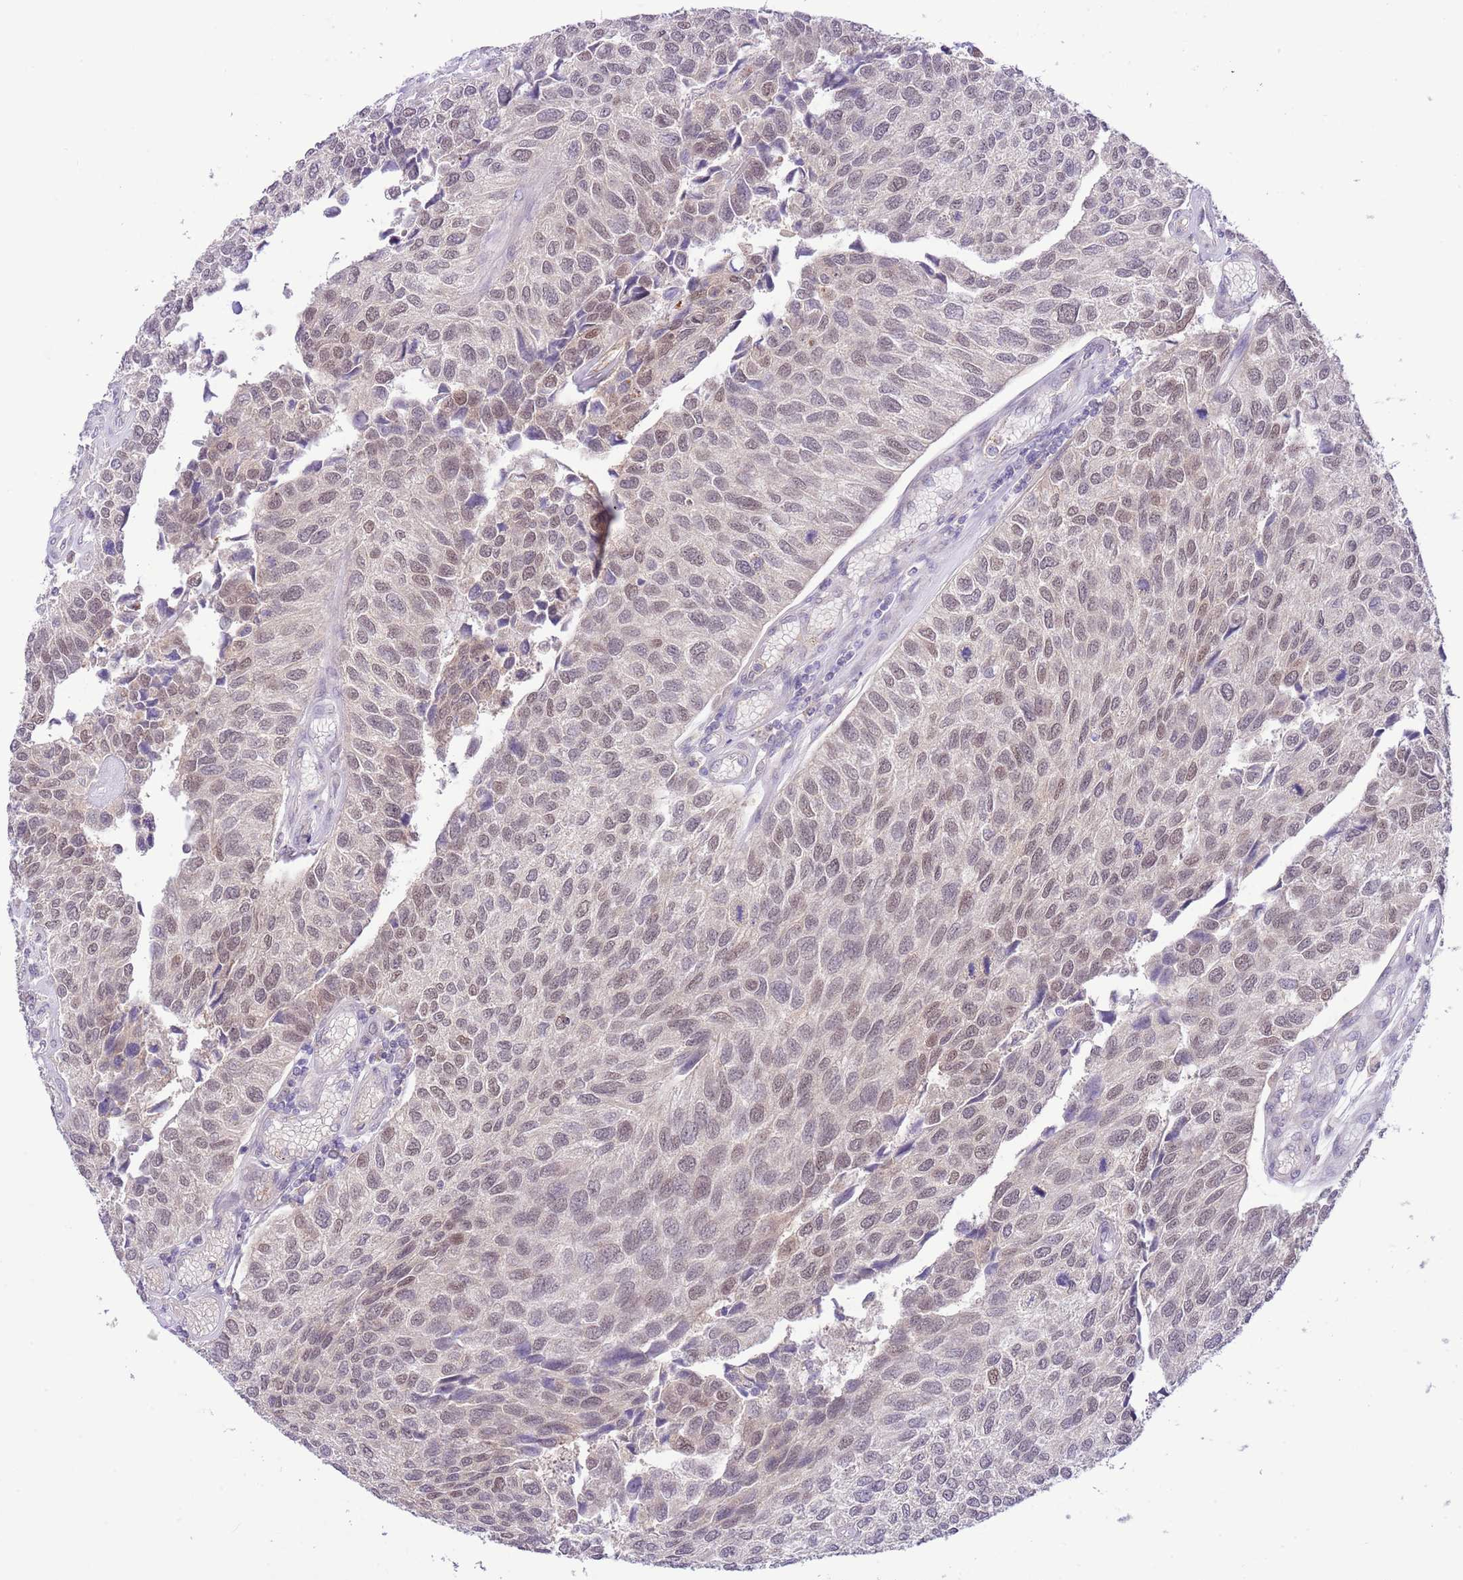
{"staining": {"intensity": "moderate", "quantity": "25%-75%", "location": "nuclear"}, "tissue": "urothelial cancer", "cell_type": "Tumor cells", "image_type": "cancer", "snomed": [{"axis": "morphology", "description": "Urothelial carcinoma, NOS"}, {"axis": "topography", "description": "Urinary bladder"}], "caption": "High-power microscopy captured an immunohistochemistry histopathology image of urothelial cancer, revealing moderate nuclear expression in about 25%-75% of tumor cells. The protein is stained brown, and the nuclei are stained in blue (DAB (3,3'-diaminobenzidine) IHC with brightfield microscopy, high magnification).", "gene": "GALK2", "patient": {"sex": "male", "age": 55}}